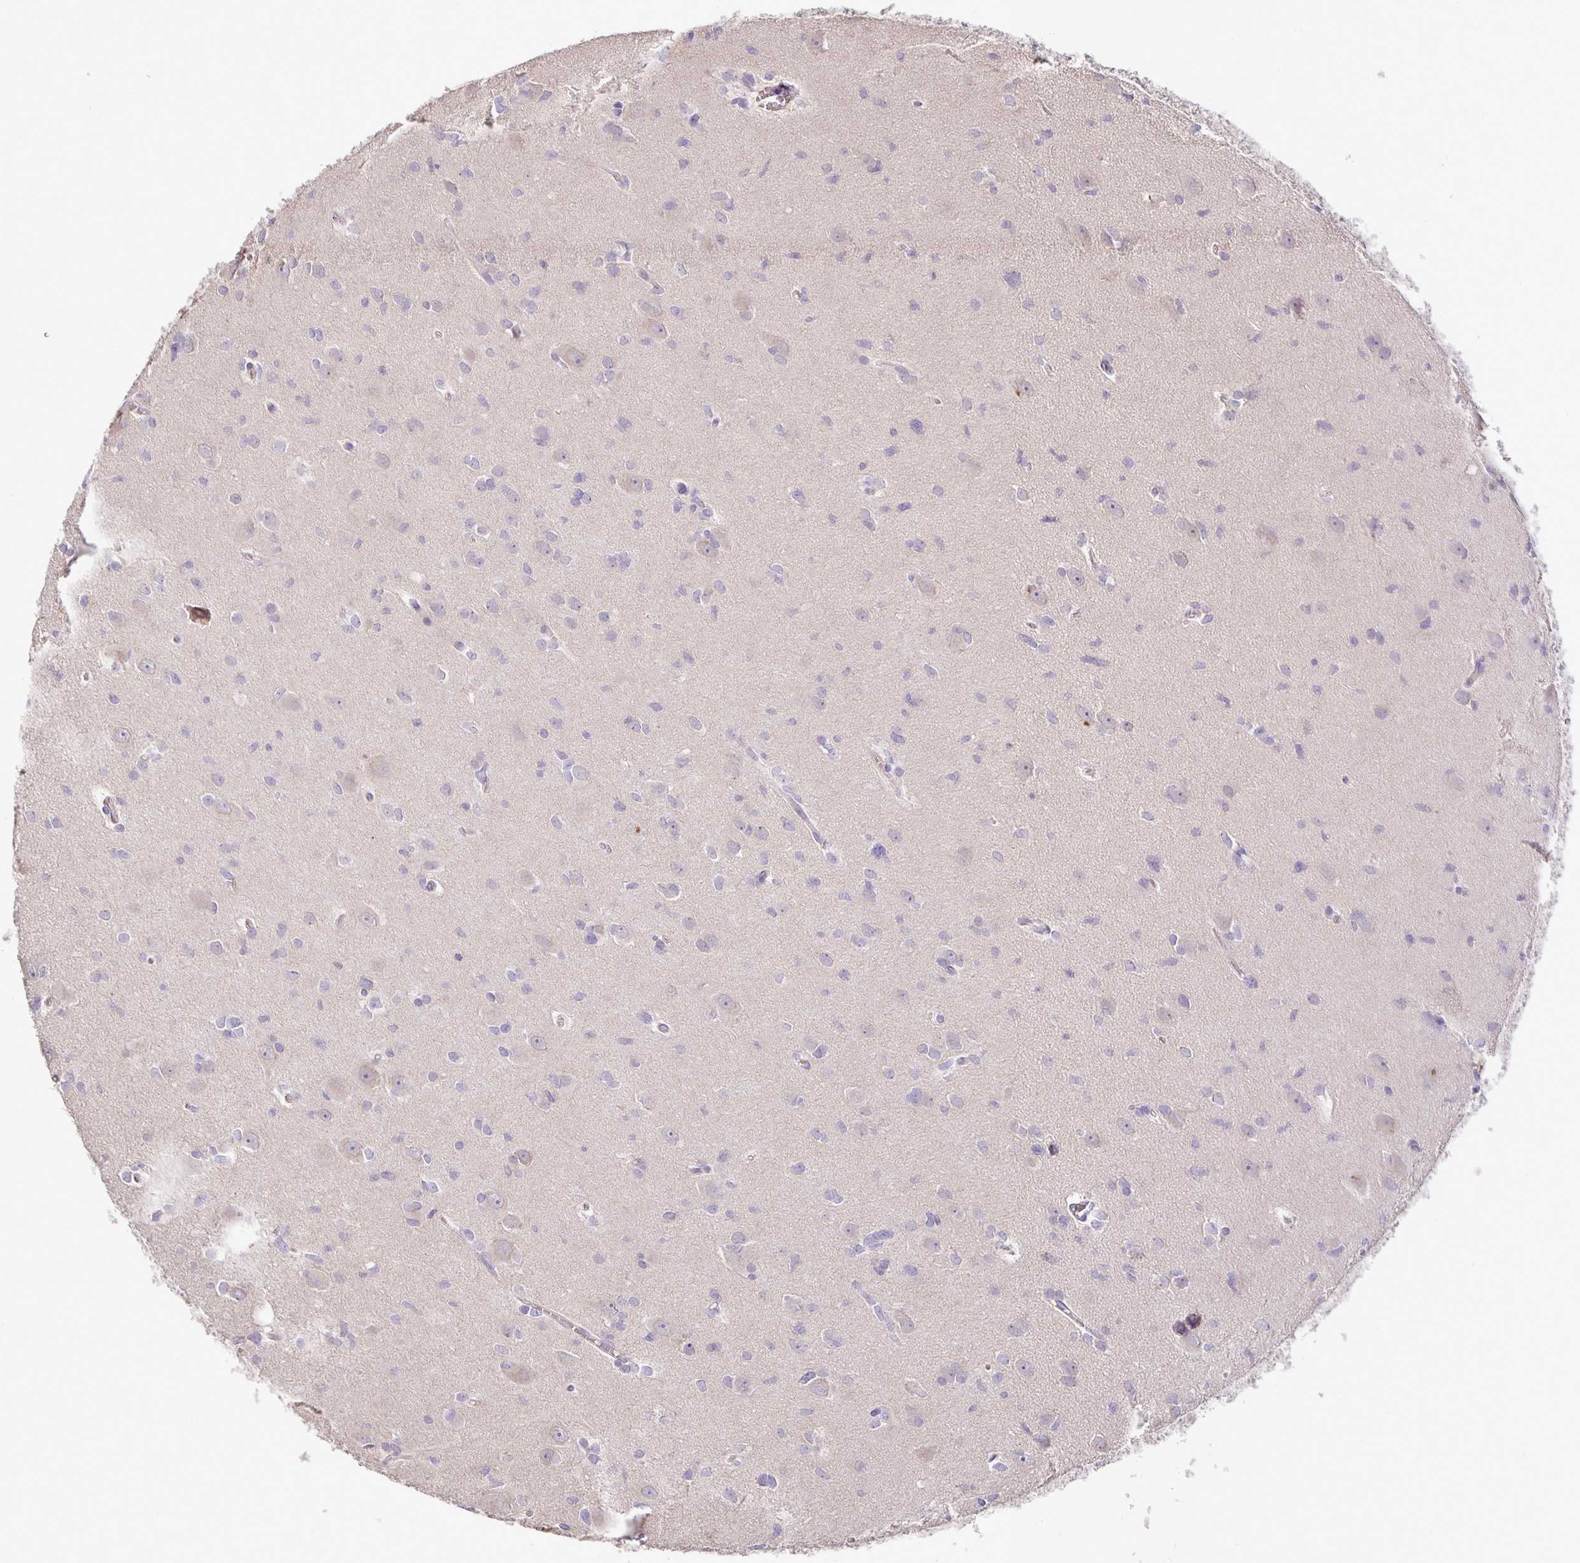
{"staining": {"intensity": "negative", "quantity": "none", "location": "none"}, "tissue": "glioma", "cell_type": "Tumor cells", "image_type": "cancer", "snomed": [{"axis": "morphology", "description": "Glioma, malignant, High grade"}, {"axis": "topography", "description": "Brain"}], "caption": "The image exhibits no significant staining in tumor cells of malignant glioma (high-grade).", "gene": "TMEM71", "patient": {"sex": "male", "age": 23}}